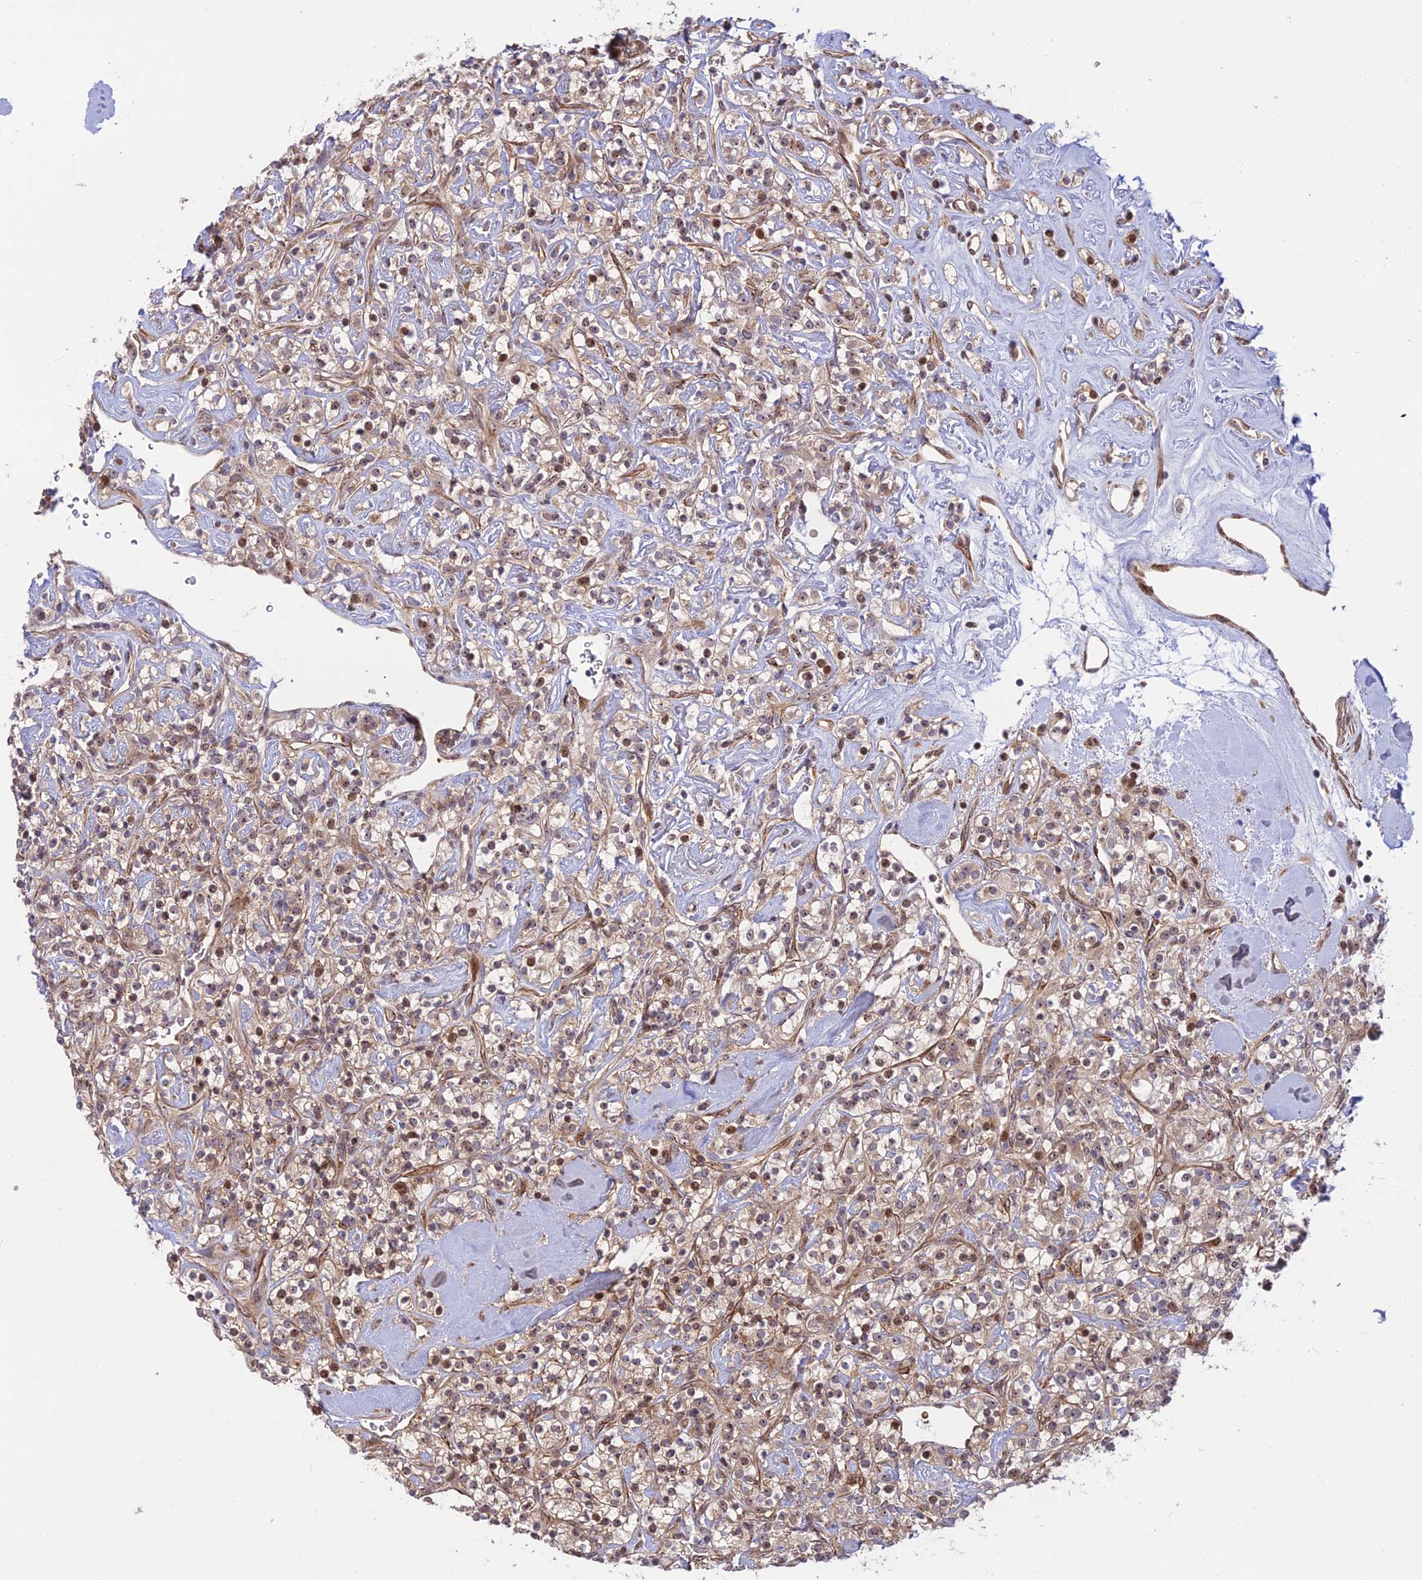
{"staining": {"intensity": "weak", "quantity": "25%-75%", "location": "cytoplasmic/membranous,nuclear"}, "tissue": "renal cancer", "cell_type": "Tumor cells", "image_type": "cancer", "snomed": [{"axis": "morphology", "description": "Adenocarcinoma, NOS"}, {"axis": "topography", "description": "Kidney"}], "caption": "Renal adenocarcinoma stained for a protein exhibits weak cytoplasmic/membranous and nuclear positivity in tumor cells.", "gene": "UFSP2", "patient": {"sex": "male", "age": 77}}